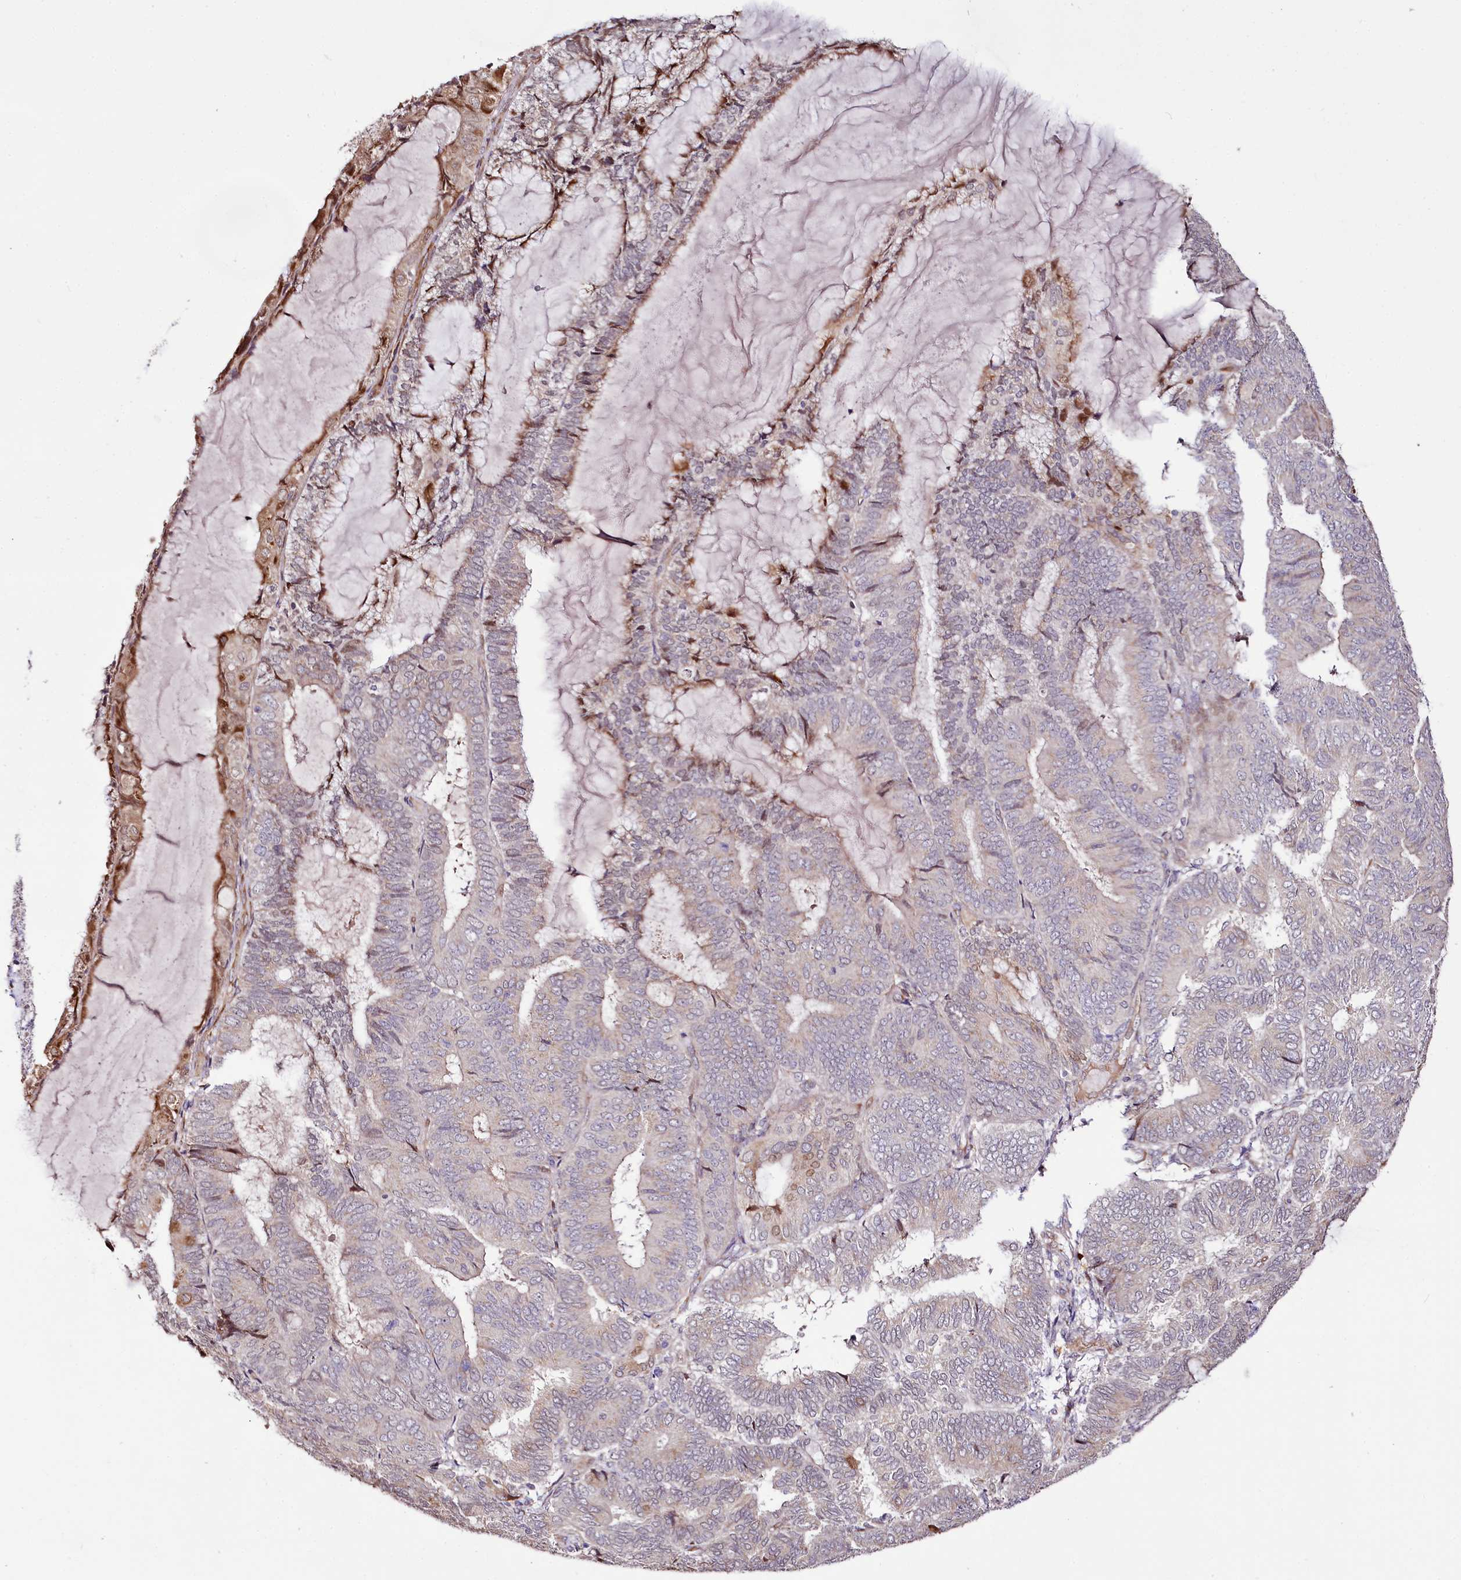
{"staining": {"intensity": "moderate", "quantity": "<25%", "location": "cytoplasmic/membranous,nuclear"}, "tissue": "endometrial cancer", "cell_type": "Tumor cells", "image_type": "cancer", "snomed": [{"axis": "morphology", "description": "Adenocarcinoma, NOS"}, {"axis": "topography", "description": "Endometrium"}], "caption": "There is low levels of moderate cytoplasmic/membranous and nuclear positivity in tumor cells of endometrial adenocarcinoma, as demonstrated by immunohistochemical staining (brown color).", "gene": "CUTC", "patient": {"sex": "female", "age": 81}}